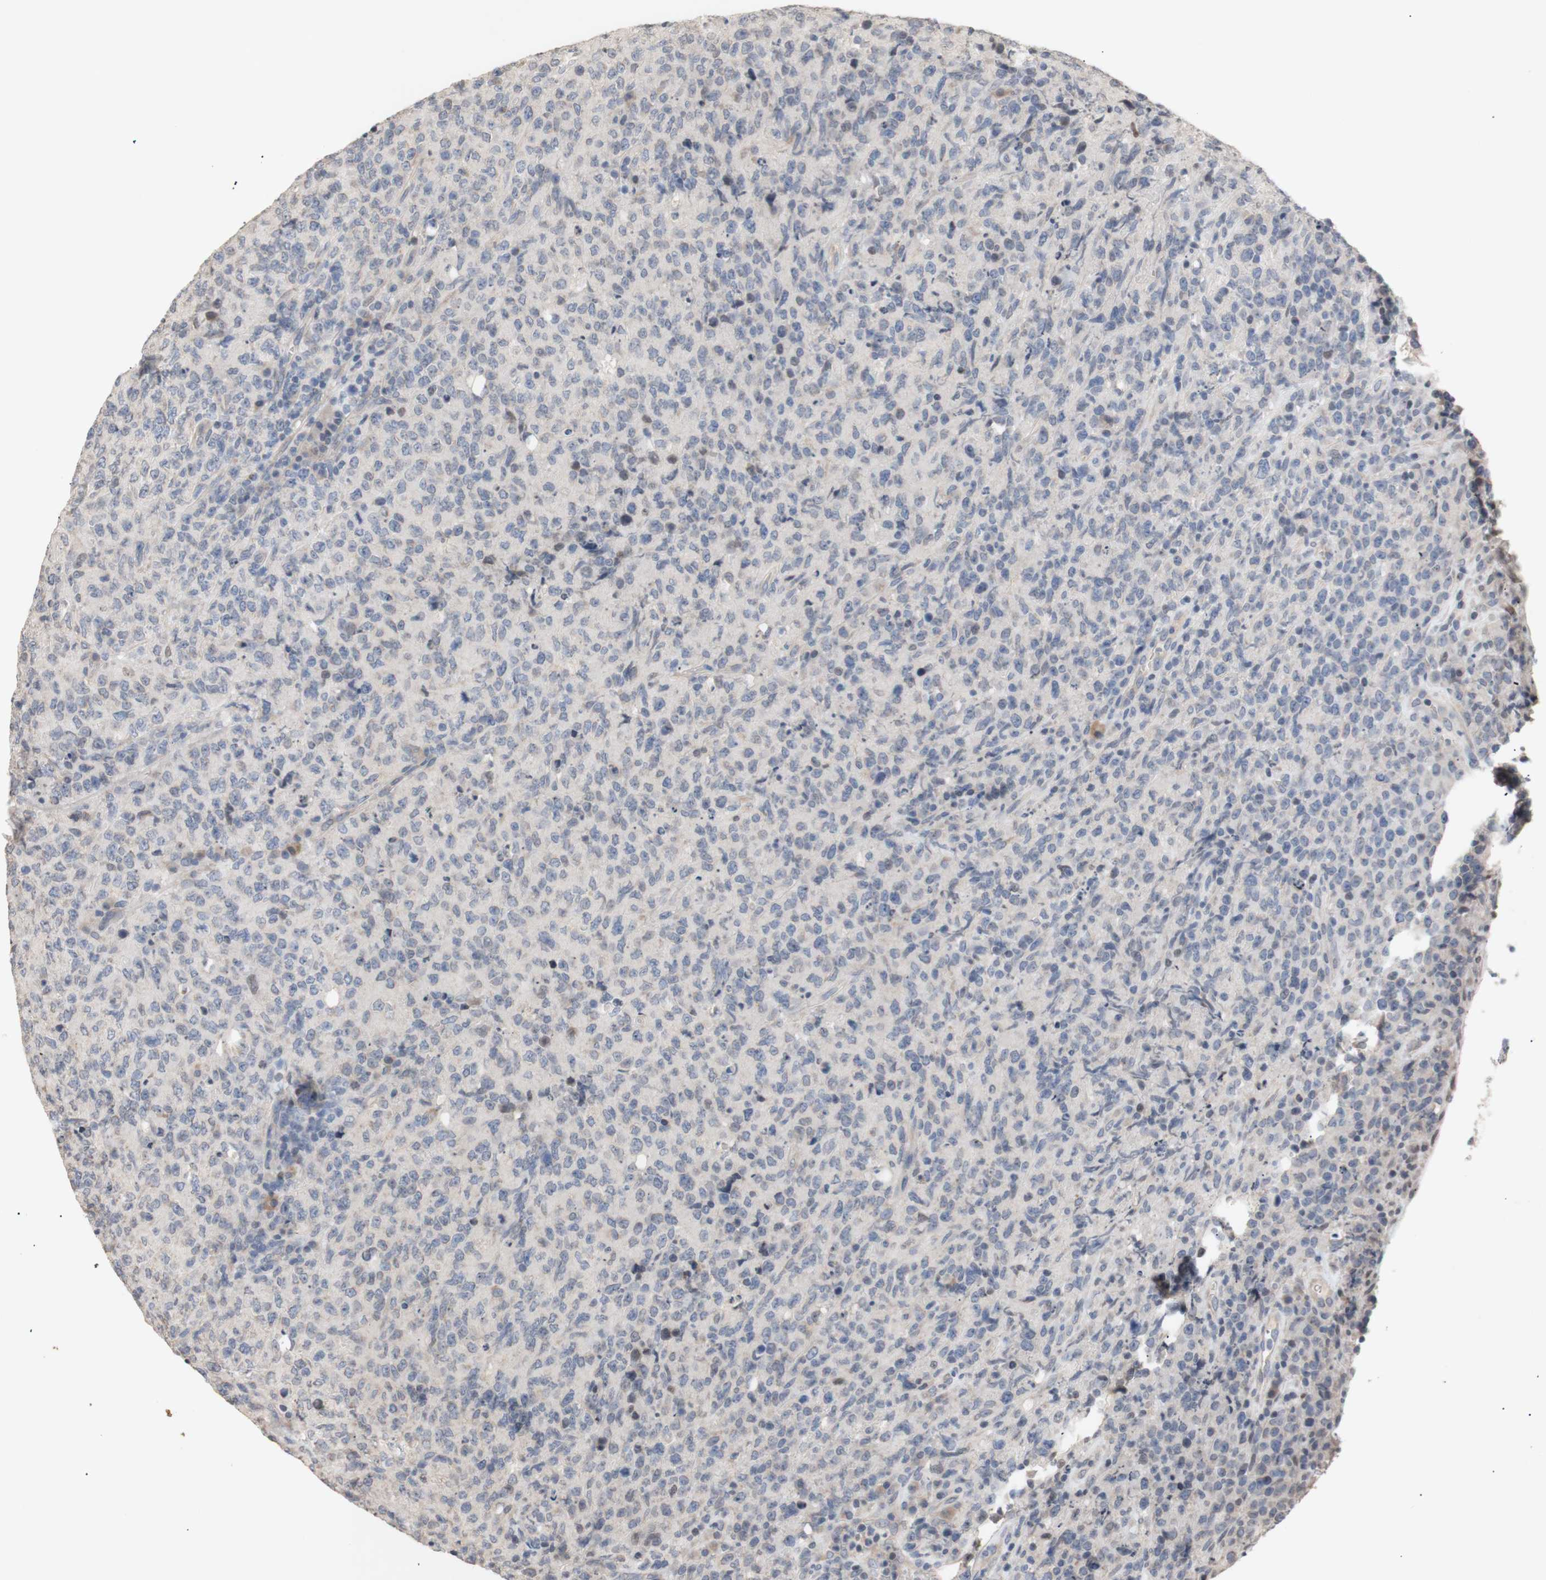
{"staining": {"intensity": "negative", "quantity": "none", "location": "none"}, "tissue": "lymphoma", "cell_type": "Tumor cells", "image_type": "cancer", "snomed": [{"axis": "morphology", "description": "Malignant lymphoma, non-Hodgkin's type, High grade"}, {"axis": "topography", "description": "Tonsil"}], "caption": "Immunohistochemical staining of malignant lymphoma, non-Hodgkin's type (high-grade) displays no significant expression in tumor cells.", "gene": "FOSB", "patient": {"sex": "female", "age": 36}}